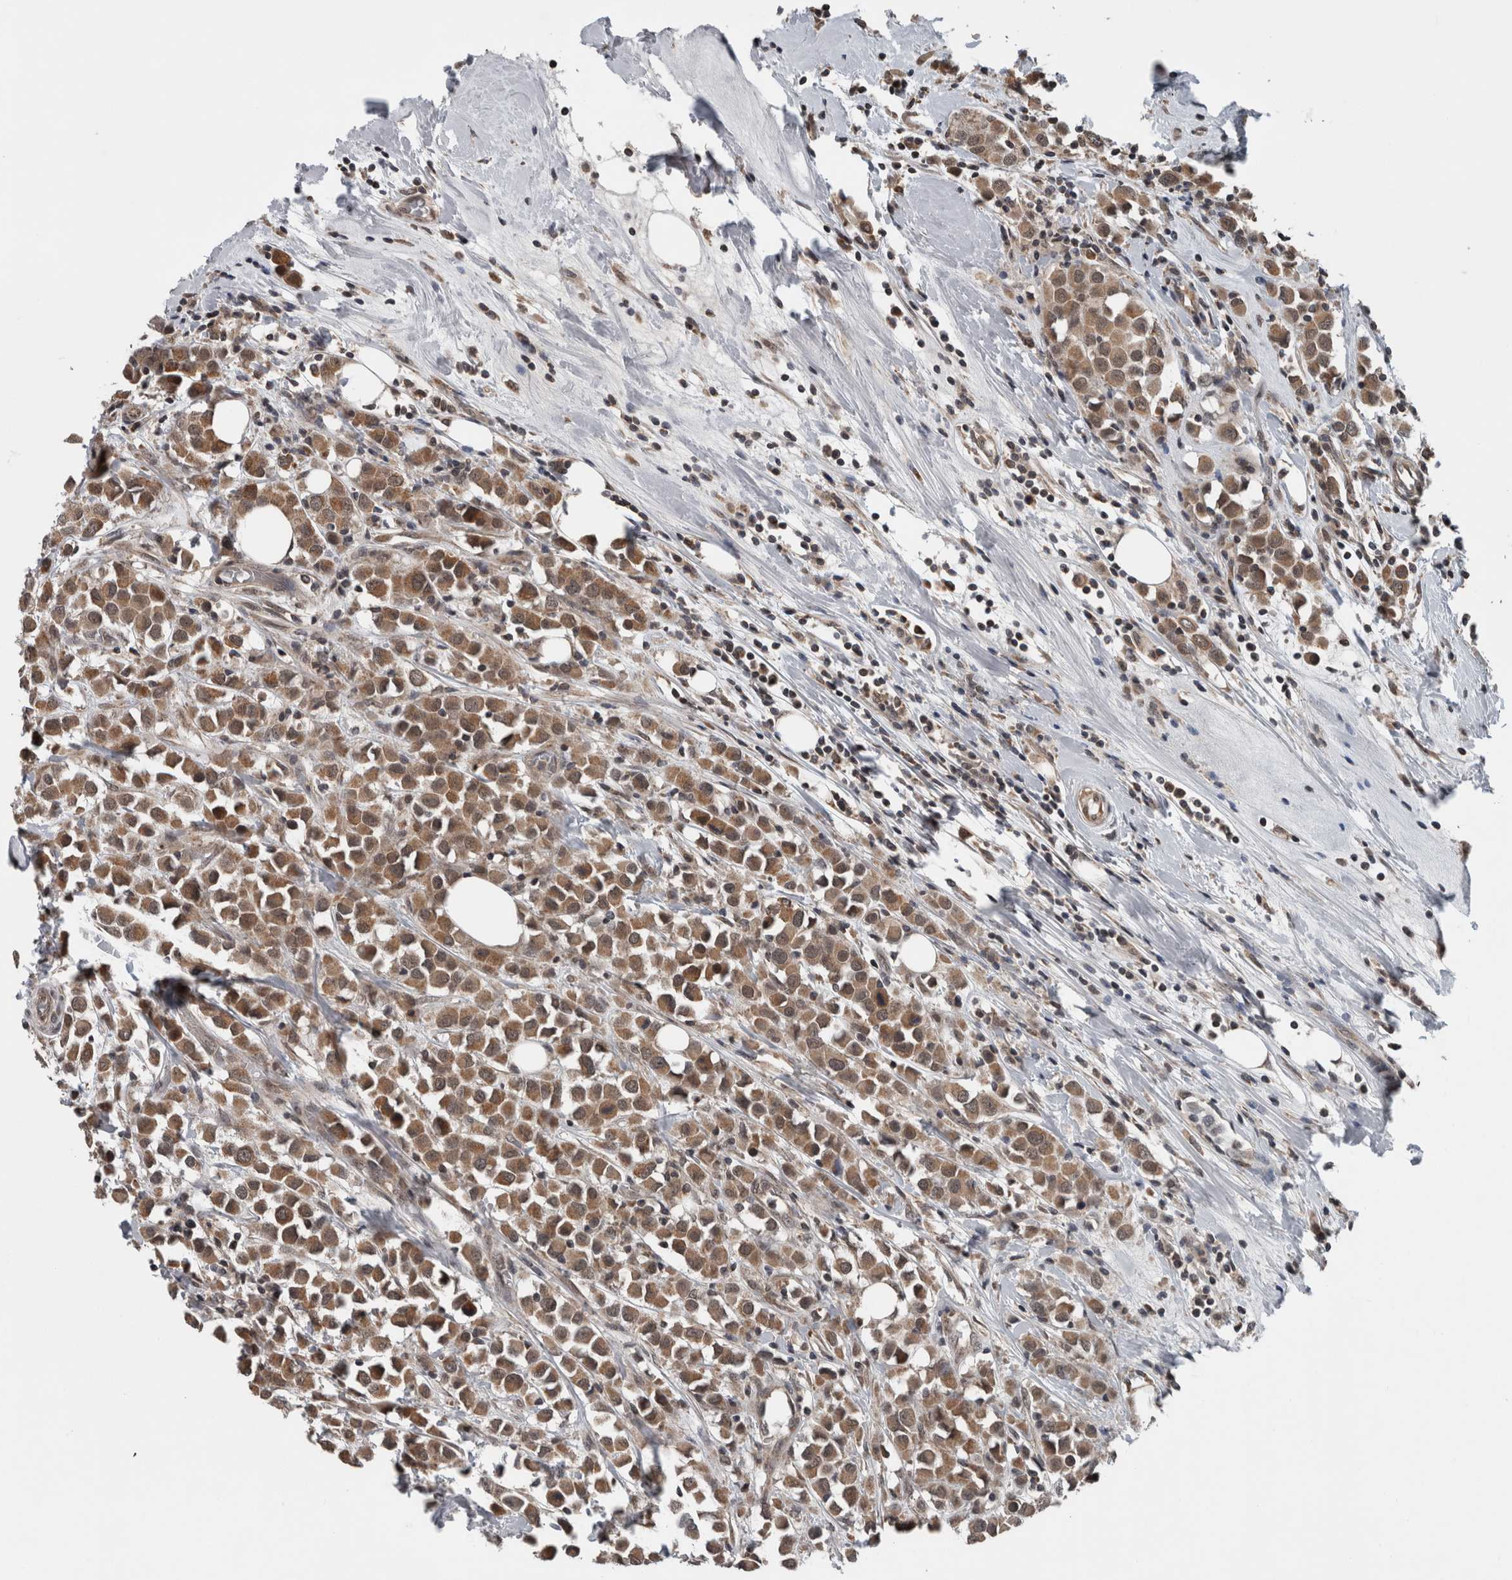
{"staining": {"intensity": "moderate", "quantity": ">75%", "location": "cytoplasmic/membranous"}, "tissue": "breast cancer", "cell_type": "Tumor cells", "image_type": "cancer", "snomed": [{"axis": "morphology", "description": "Duct carcinoma"}, {"axis": "topography", "description": "Breast"}], "caption": "Protein expression analysis of breast invasive ductal carcinoma displays moderate cytoplasmic/membranous positivity in approximately >75% of tumor cells. The staining was performed using DAB (3,3'-diaminobenzidine), with brown indicating positive protein expression. Nuclei are stained blue with hematoxylin.", "gene": "ENY2", "patient": {"sex": "female", "age": 61}}